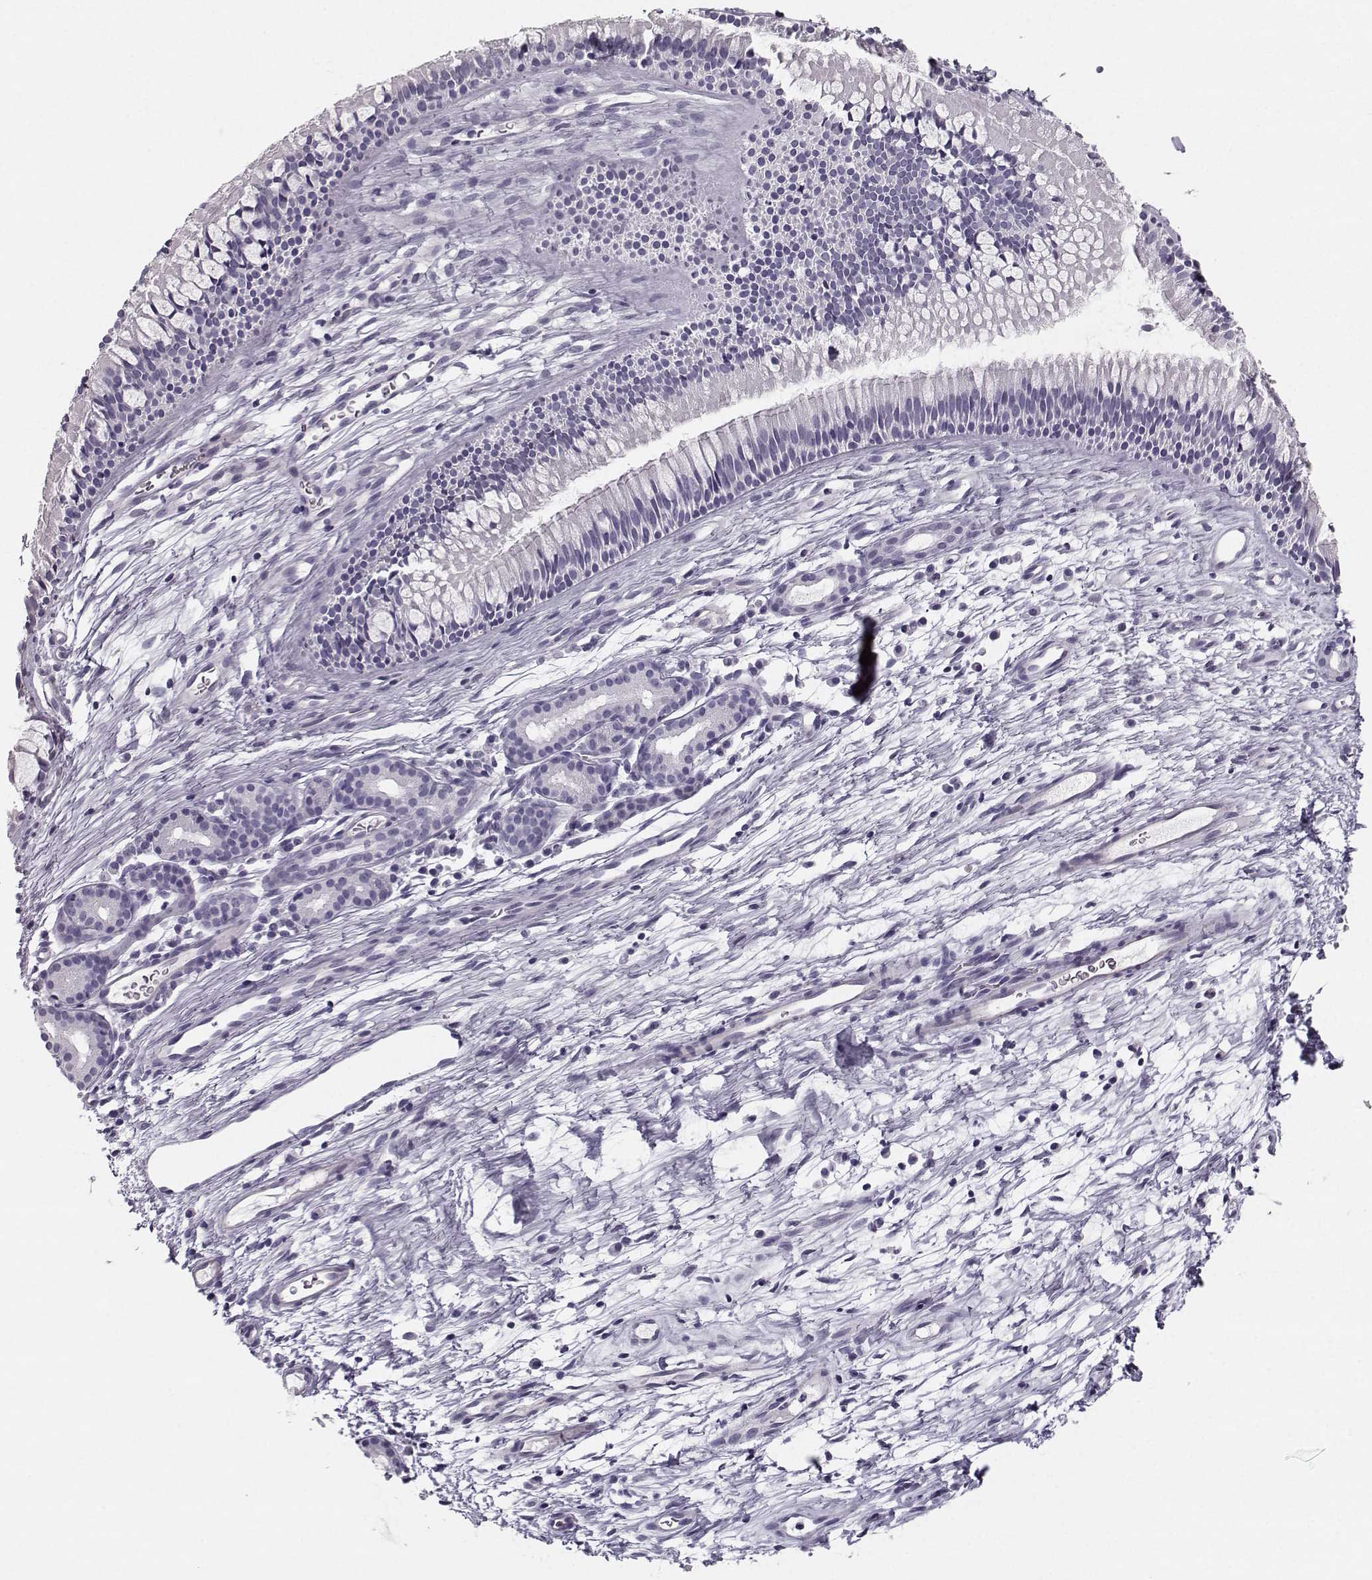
{"staining": {"intensity": "negative", "quantity": "none", "location": "none"}, "tissue": "nasopharynx", "cell_type": "Respiratory epithelial cells", "image_type": "normal", "snomed": [{"axis": "morphology", "description": "Normal tissue, NOS"}, {"axis": "topography", "description": "Nasopharynx"}], "caption": "Nasopharynx stained for a protein using immunohistochemistry shows no staining respiratory epithelial cells.", "gene": "CASR", "patient": {"sex": "male", "age": 51}}